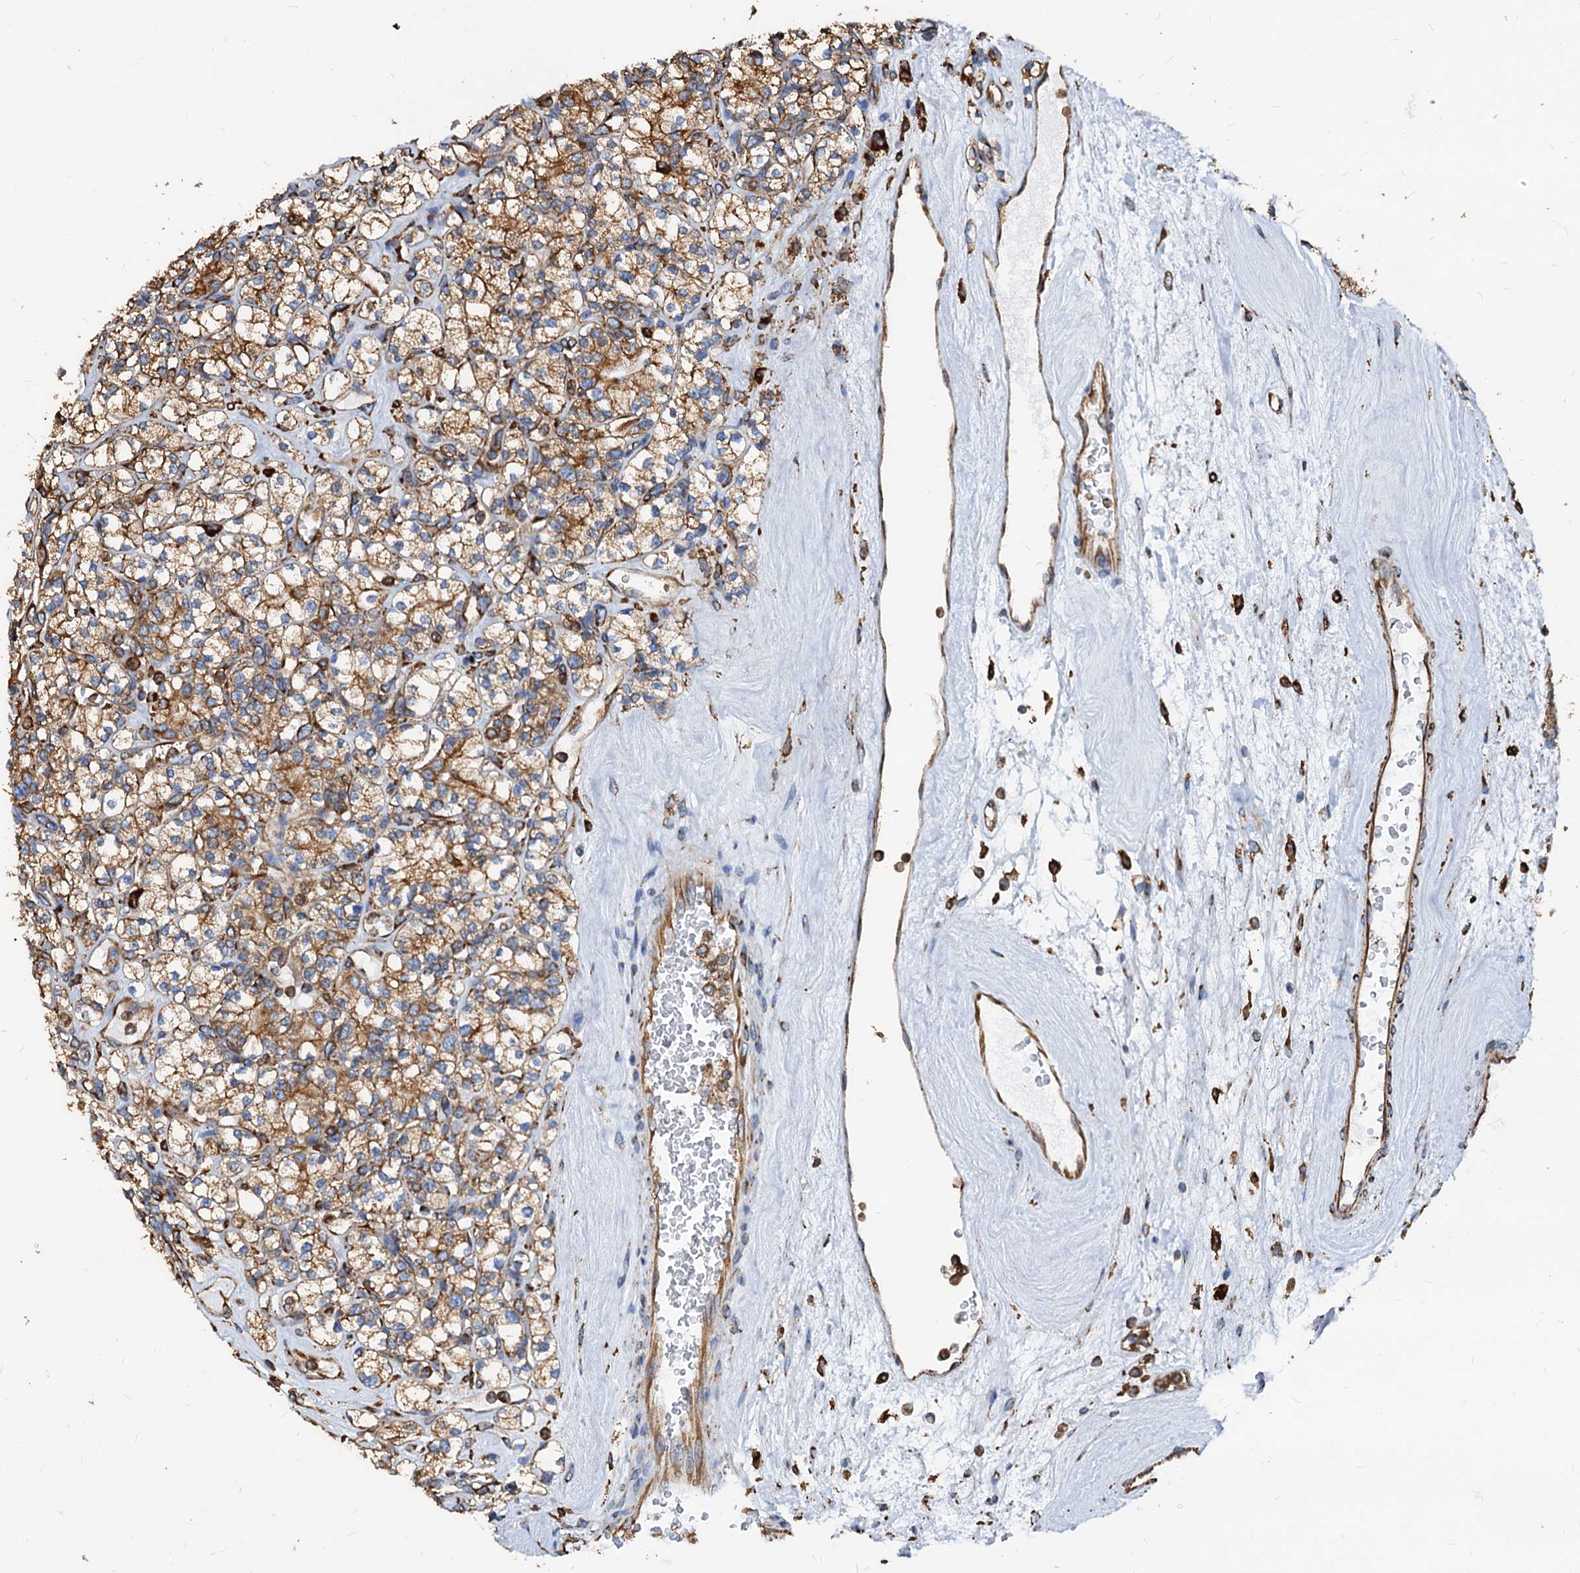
{"staining": {"intensity": "moderate", "quantity": ">75%", "location": "cytoplasmic/membranous"}, "tissue": "renal cancer", "cell_type": "Tumor cells", "image_type": "cancer", "snomed": [{"axis": "morphology", "description": "Adenocarcinoma, NOS"}, {"axis": "topography", "description": "Kidney"}], "caption": "Moderate cytoplasmic/membranous protein staining is present in approximately >75% of tumor cells in renal adenocarcinoma.", "gene": "HSPA5", "patient": {"sex": "male", "age": 77}}